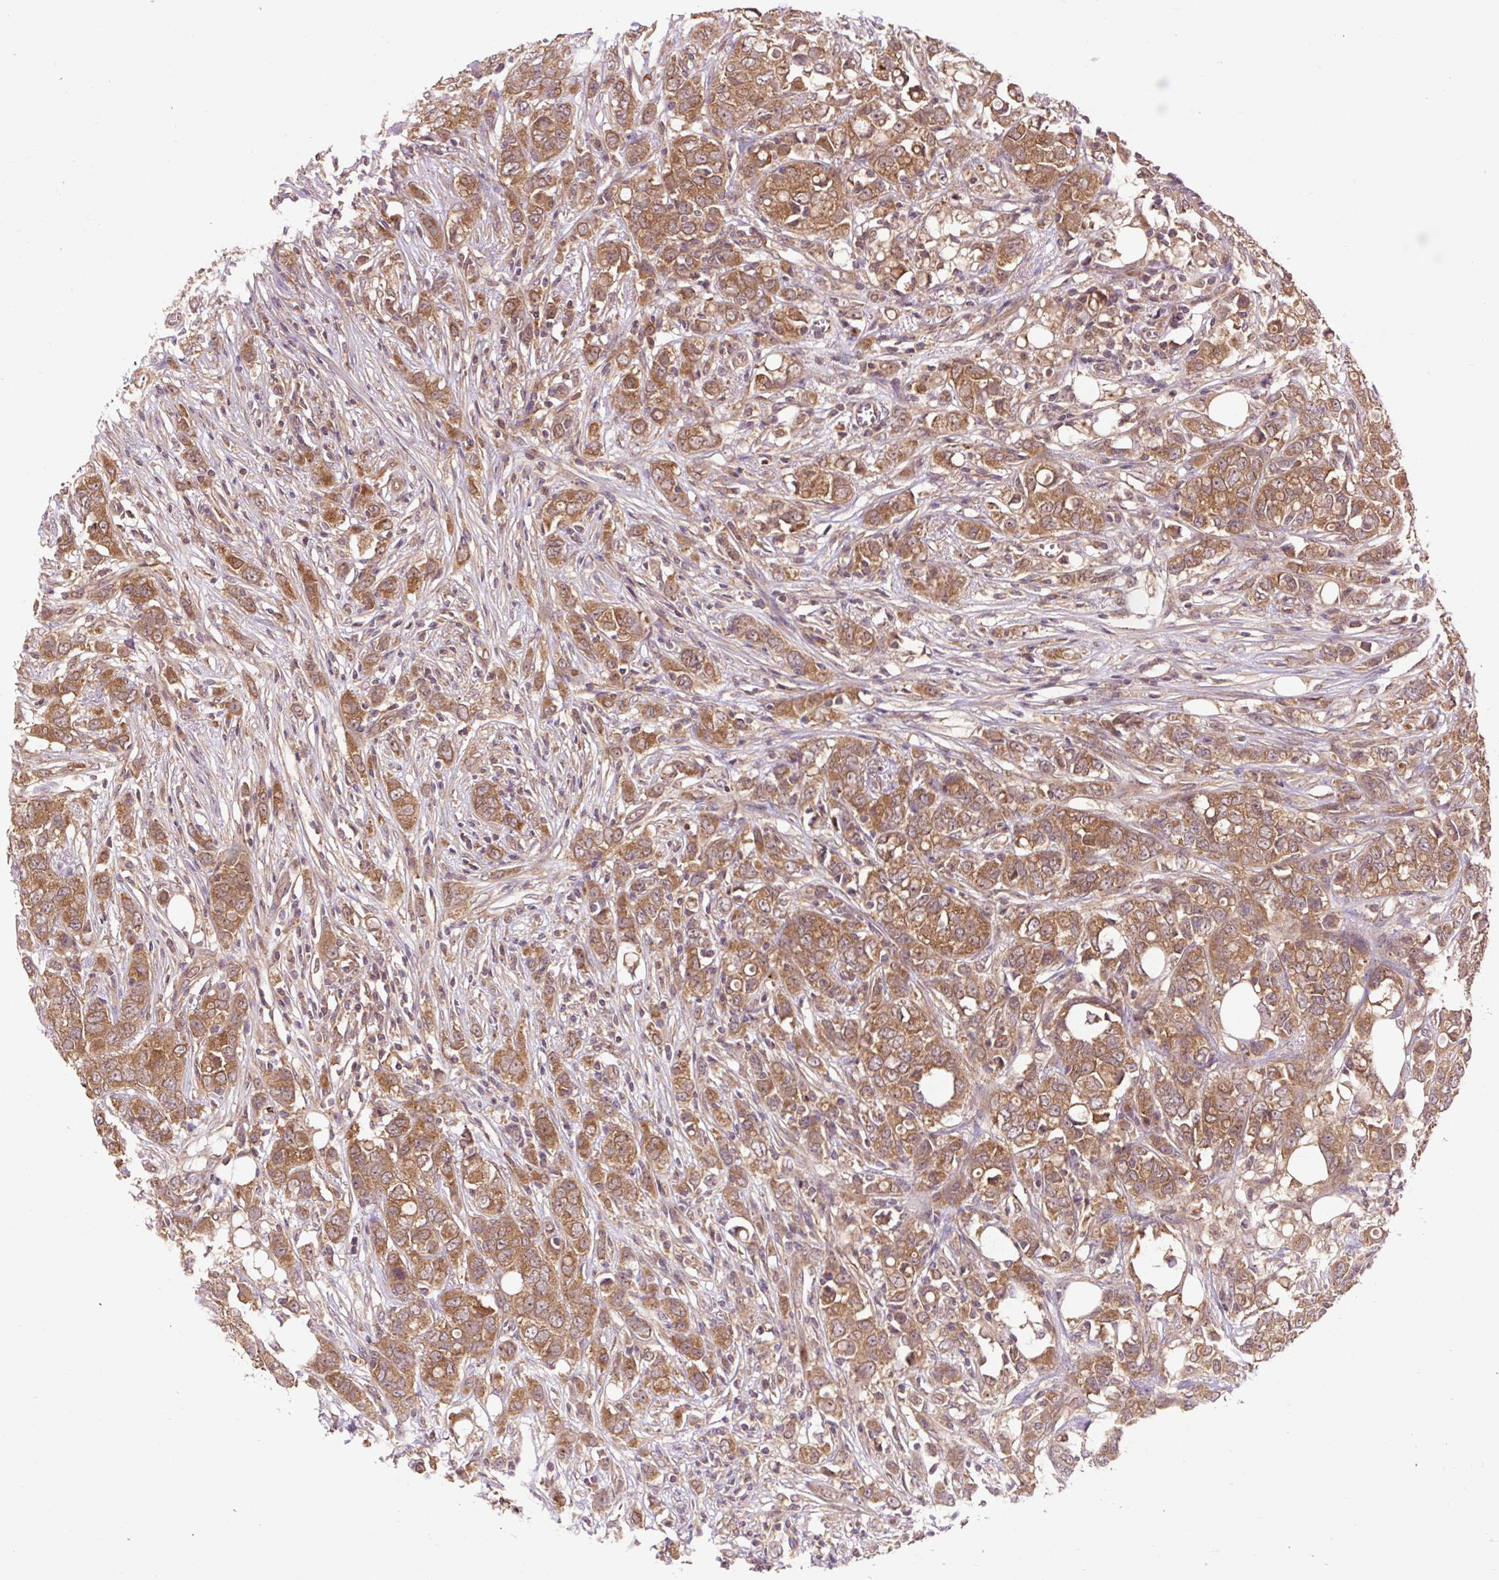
{"staining": {"intensity": "moderate", "quantity": ">75%", "location": "cytoplasmic/membranous"}, "tissue": "breast cancer", "cell_type": "Tumor cells", "image_type": "cancer", "snomed": [{"axis": "morphology", "description": "Lobular carcinoma"}, {"axis": "topography", "description": "Breast"}], "caption": "Breast cancer stained with a protein marker demonstrates moderate staining in tumor cells.", "gene": "MMS19", "patient": {"sex": "female", "age": 91}}